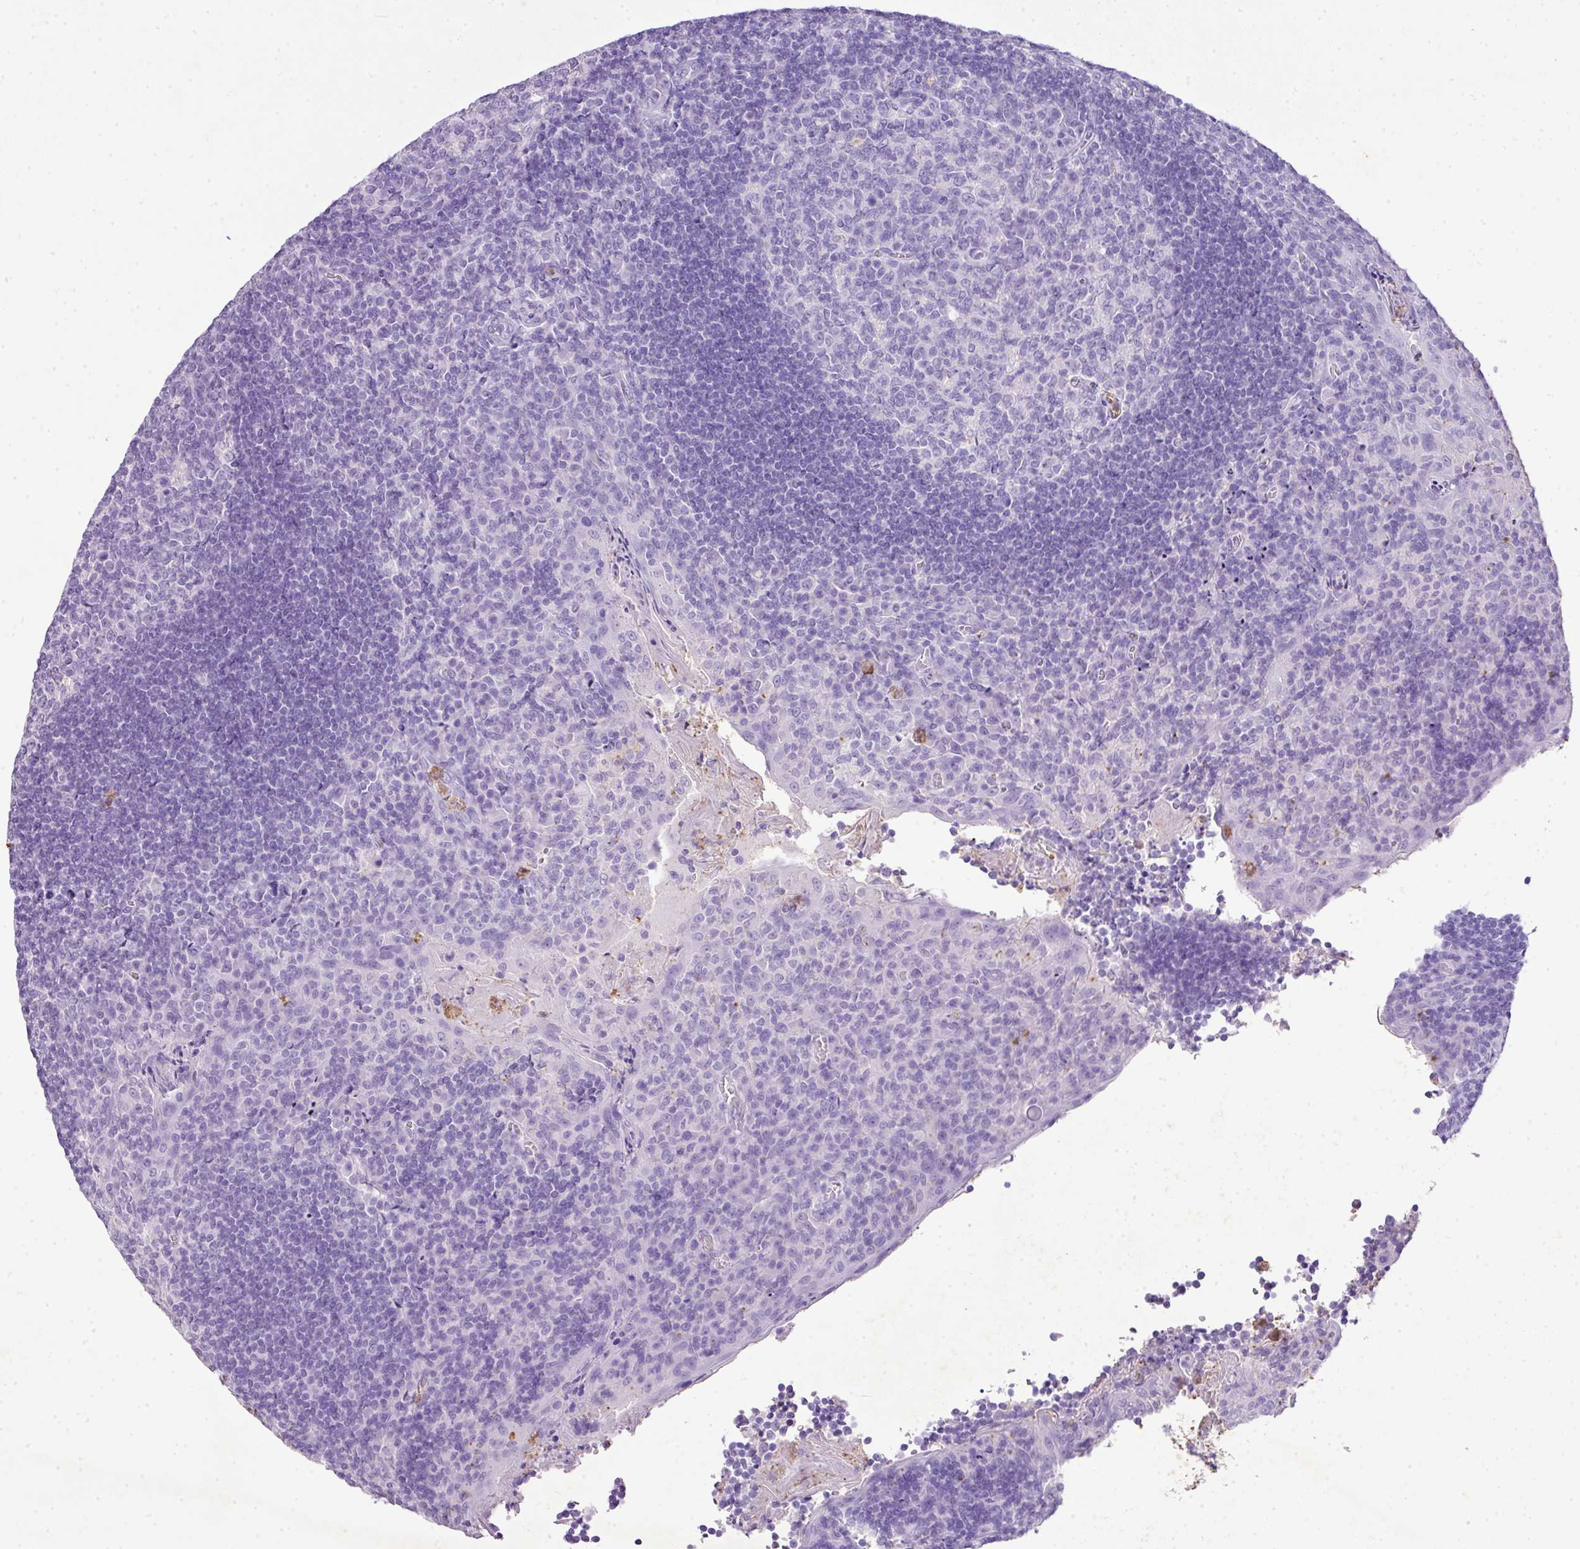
{"staining": {"intensity": "negative", "quantity": "none", "location": "none"}, "tissue": "tonsil", "cell_type": "Germinal center cells", "image_type": "normal", "snomed": [{"axis": "morphology", "description": "Normal tissue, NOS"}, {"axis": "topography", "description": "Tonsil"}], "caption": "DAB immunohistochemical staining of unremarkable tonsil displays no significant staining in germinal center cells. (DAB immunohistochemistry visualized using brightfield microscopy, high magnification).", "gene": "KCNJ11", "patient": {"sex": "male", "age": 17}}